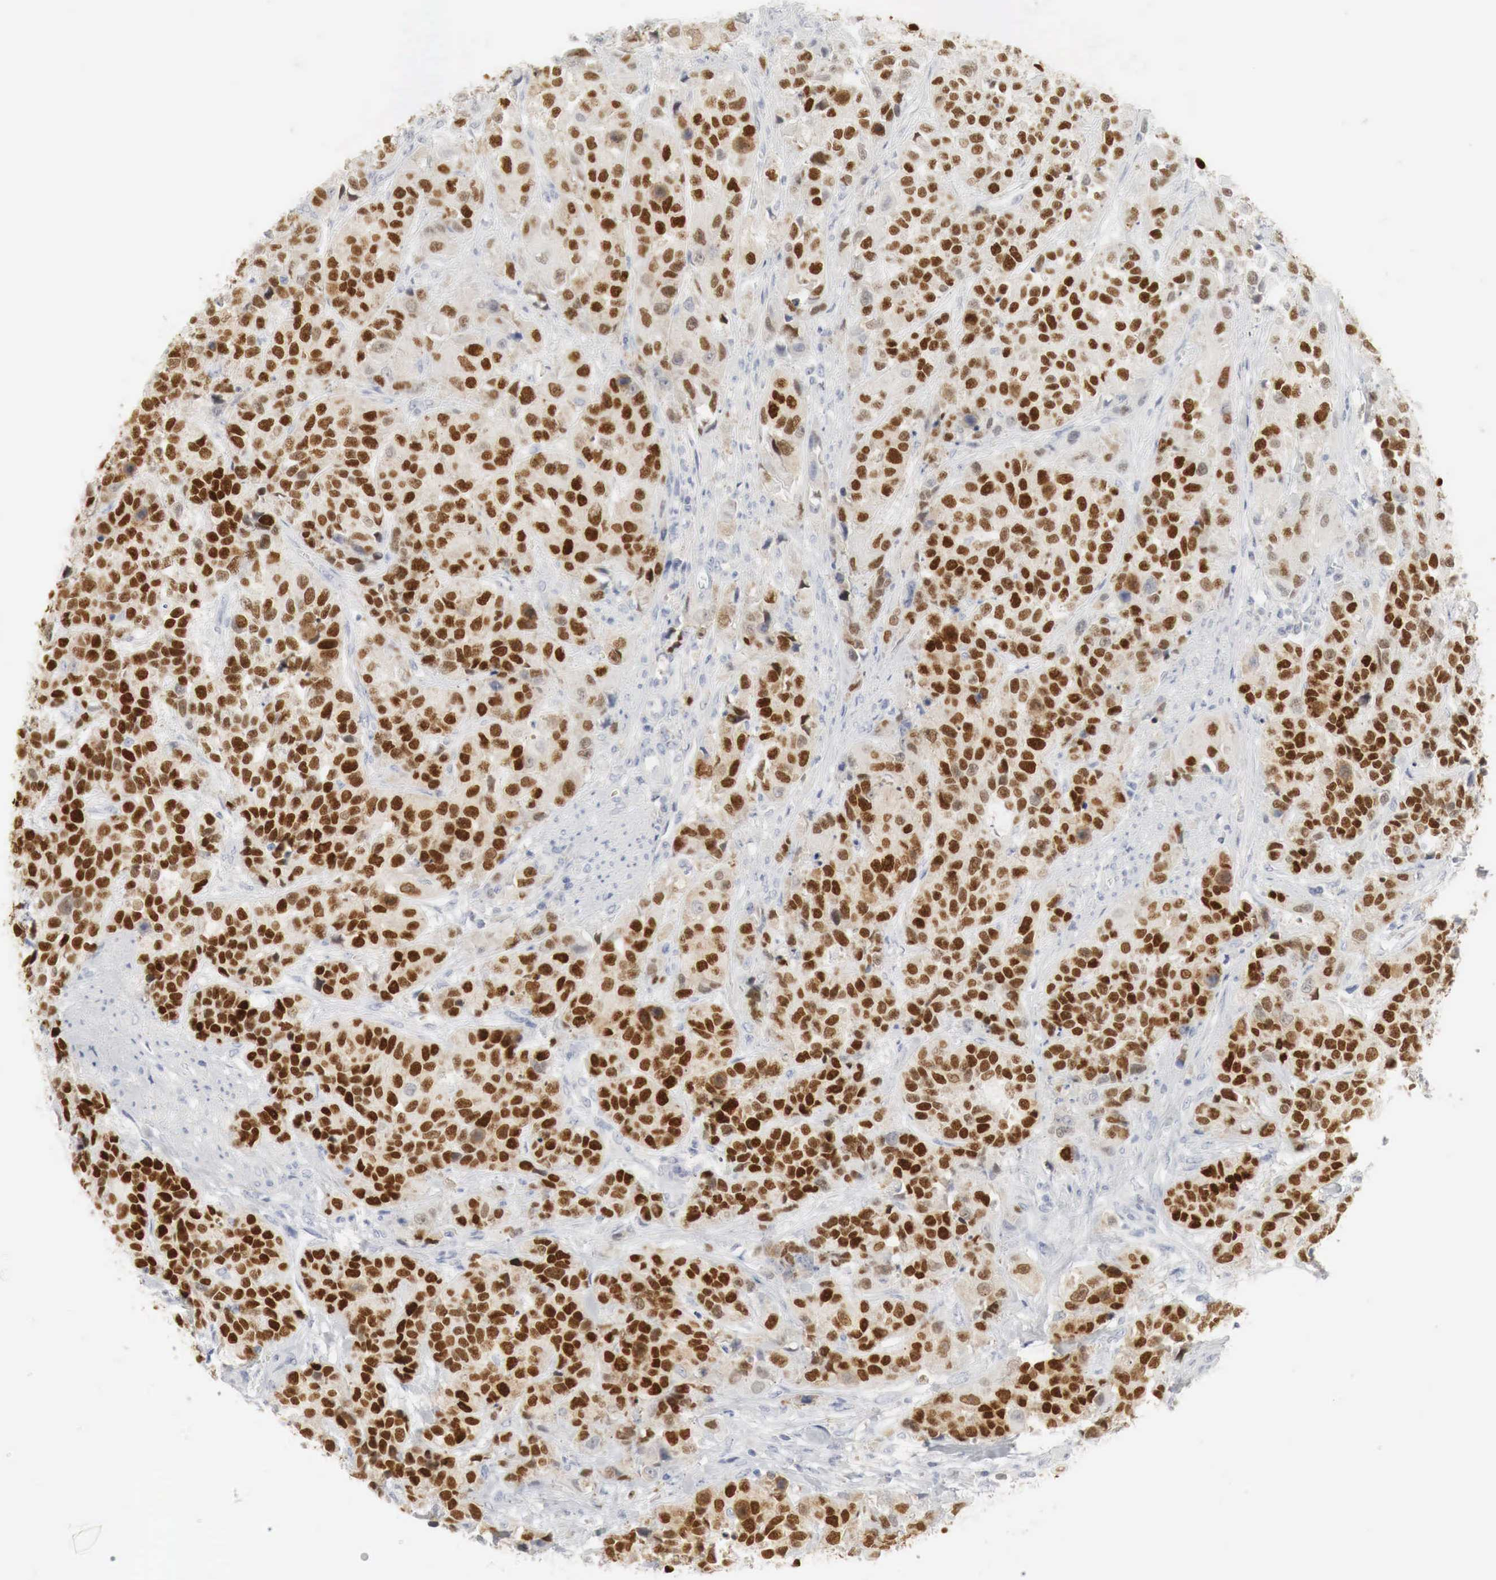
{"staining": {"intensity": "strong", "quantity": ">75%", "location": "nuclear"}, "tissue": "urothelial cancer", "cell_type": "Tumor cells", "image_type": "cancer", "snomed": [{"axis": "morphology", "description": "Urothelial carcinoma, High grade"}, {"axis": "topography", "description": "Urinary bladder"}], "caption": "Immunohistochemistry (IHC) photomicrograph of human urothelial cancer stained for a protein (brown), which displays high levels of strong nuclear expression in about >75% of tumor cells.", "gene": "TP63", "patient": {"sex": "female", "age": 81}}